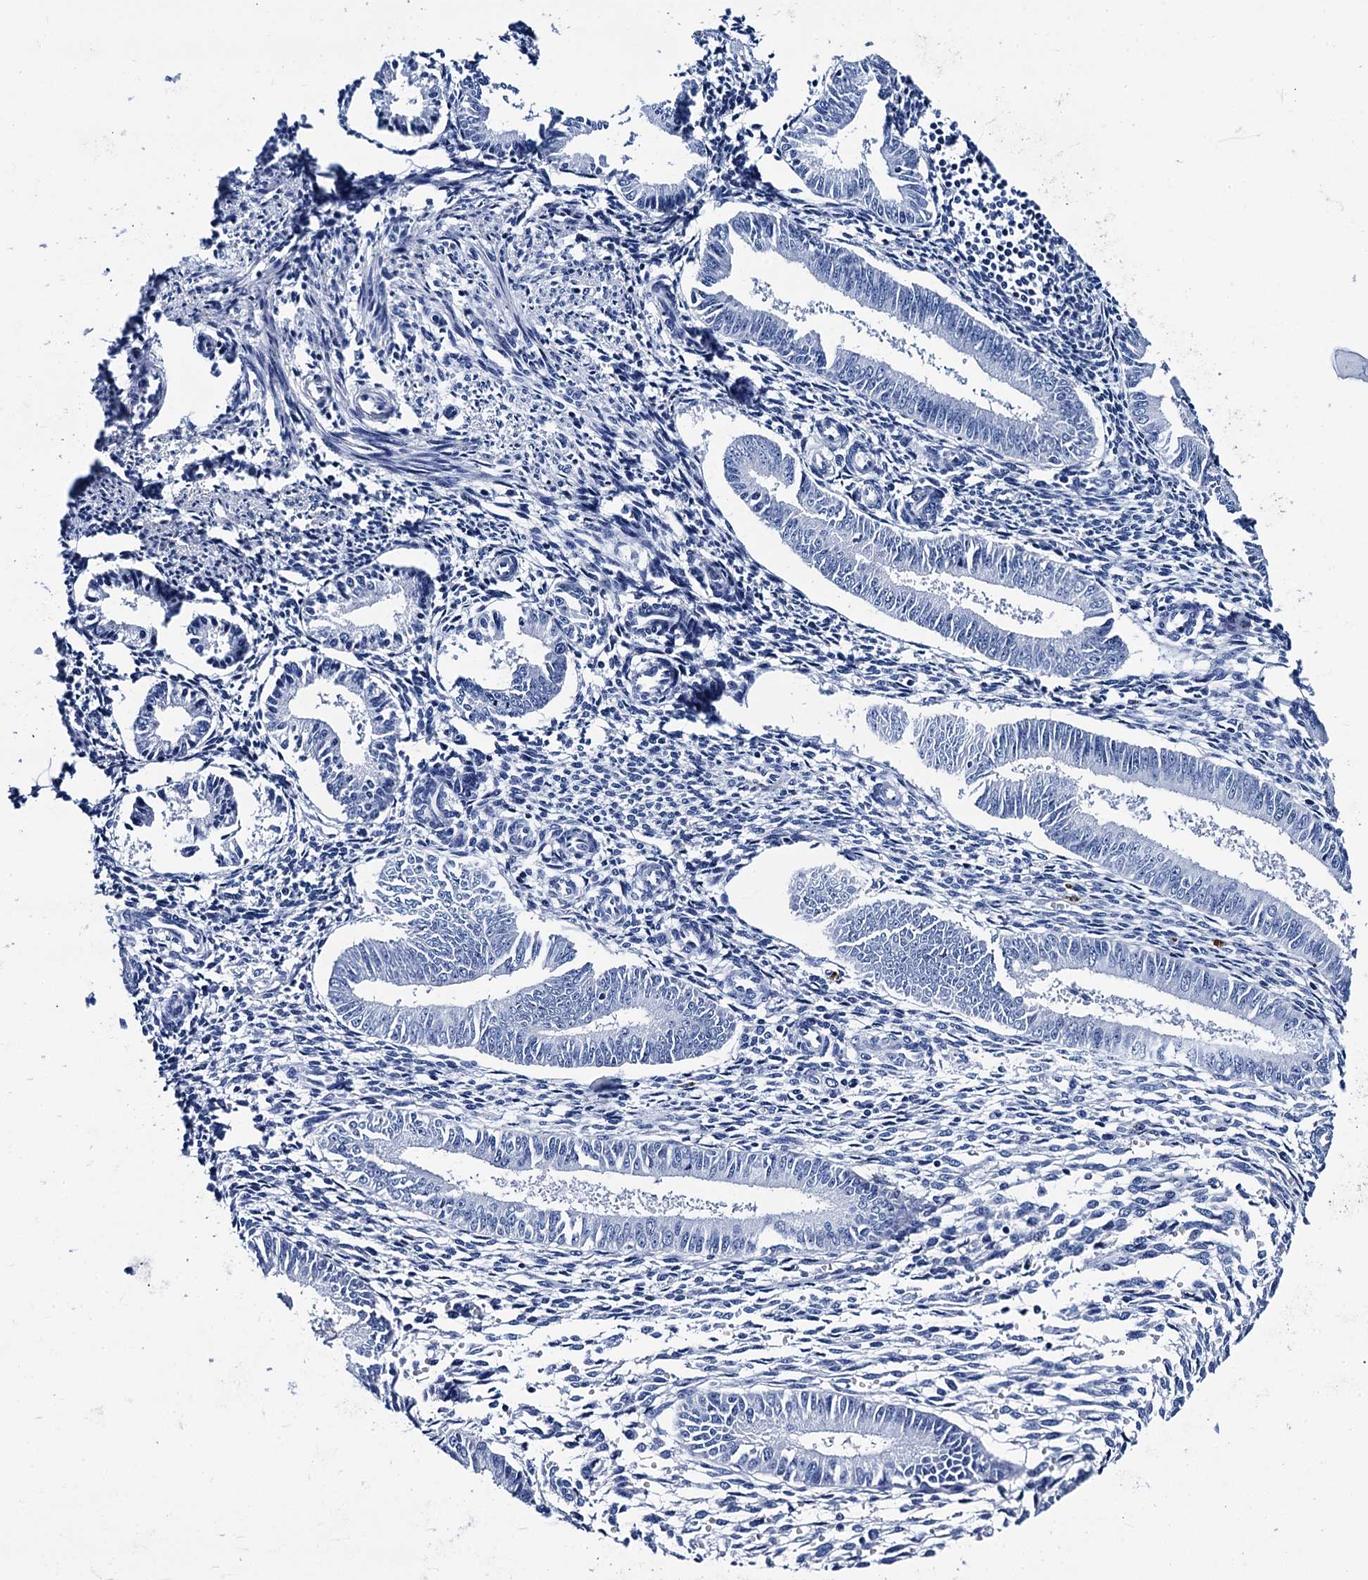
{"staining": {"intensity": "negative", "quantity": "none", "location": "none"}, "tissue": "endometrium", "cell_type": "Cells in endometrial stroma", "image_type": "normal", "snomed": [{"axis": "morphology", "description": "Normal tissue, NOS"}, {"axis": "topography", "description": "Uterus"}, {"axis": "topography", "description": "Endometrium"}], "caption": "DAB (3,3'-diaminobenzidine) immunohistochemical staining of normal endometrium exhibits no significant staining in cells in endometrial stroma.", "gene": "MYBPC3", "patient": {"sex": "female", "age": 48}}